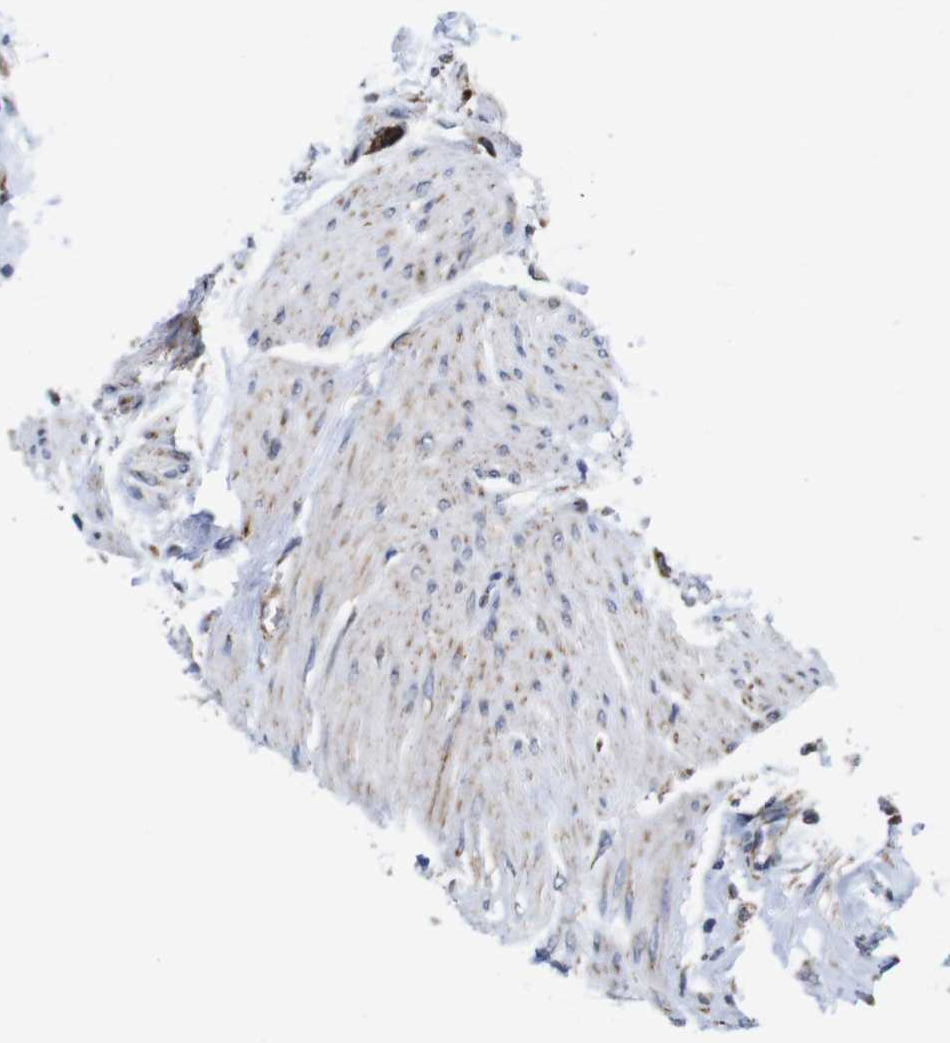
{"staining": {"intensity": "moderate", "quantity": ">75%", "location": "cytoplasmic/membranous"}, "tissue": "urothelial cancer", "cell_type": "Tumor cells", "image_type": "cancer", "snomed": [{"axis": "morphology", "description": "Urothelial carcinoma, High grade"}, {"axis": "topography", "description": "Urinary bladder"}], "caption": "Immunohistochemical staining of urothelial carcinoma (high-grade) displays moderate cytoplasmic/membranous protein expression in about >75% of tumor cells.", "gene": "C17orf80", "patient": {"sex": "male", "age": 35}}